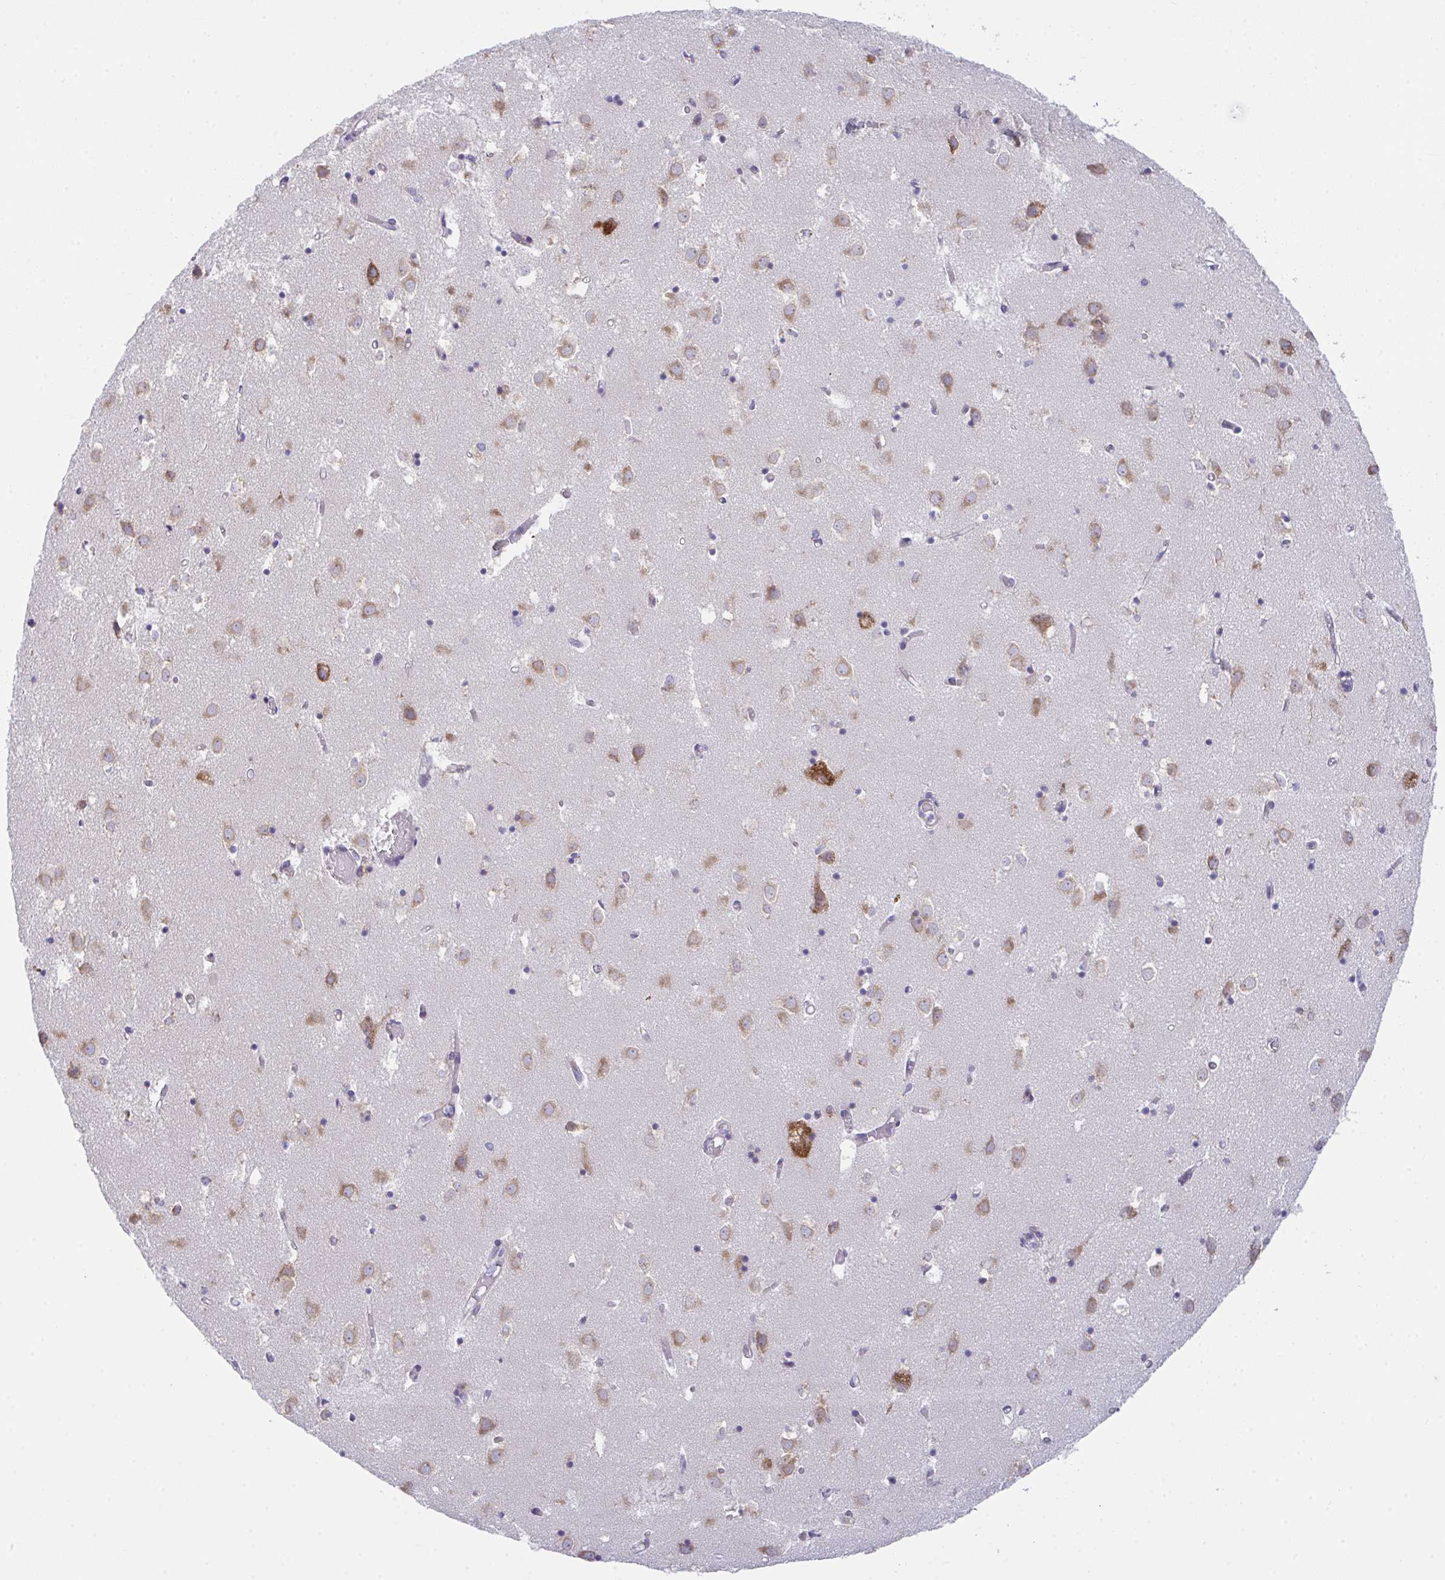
{"staining": {"intensity": "moderate", "quantity": ">75%", "location": "cytoplasmic/membranous"}, "tissue": "caudate", "cell_type": "Glial cells", "image_type": "normal", "snomed": [{"axis": "morphology", "description": "Normal tissue, NOS"}, {"axis": "topography", "description": "Lateral ventricle wall"}], "caption": "An IHC photomicrograph of normal tissue is shown. Protein staining in brown shows moderate cytoplasmic/membranous positivity in caudate within glial cells. Using DAB (3,3'-diaminobenzidine) (brown) and hematoxylin (blue) stains, captured at high magnification using brightfield microscopy.", "gene": "MIA3", "patient": {"sex": "male", "age": 70}}